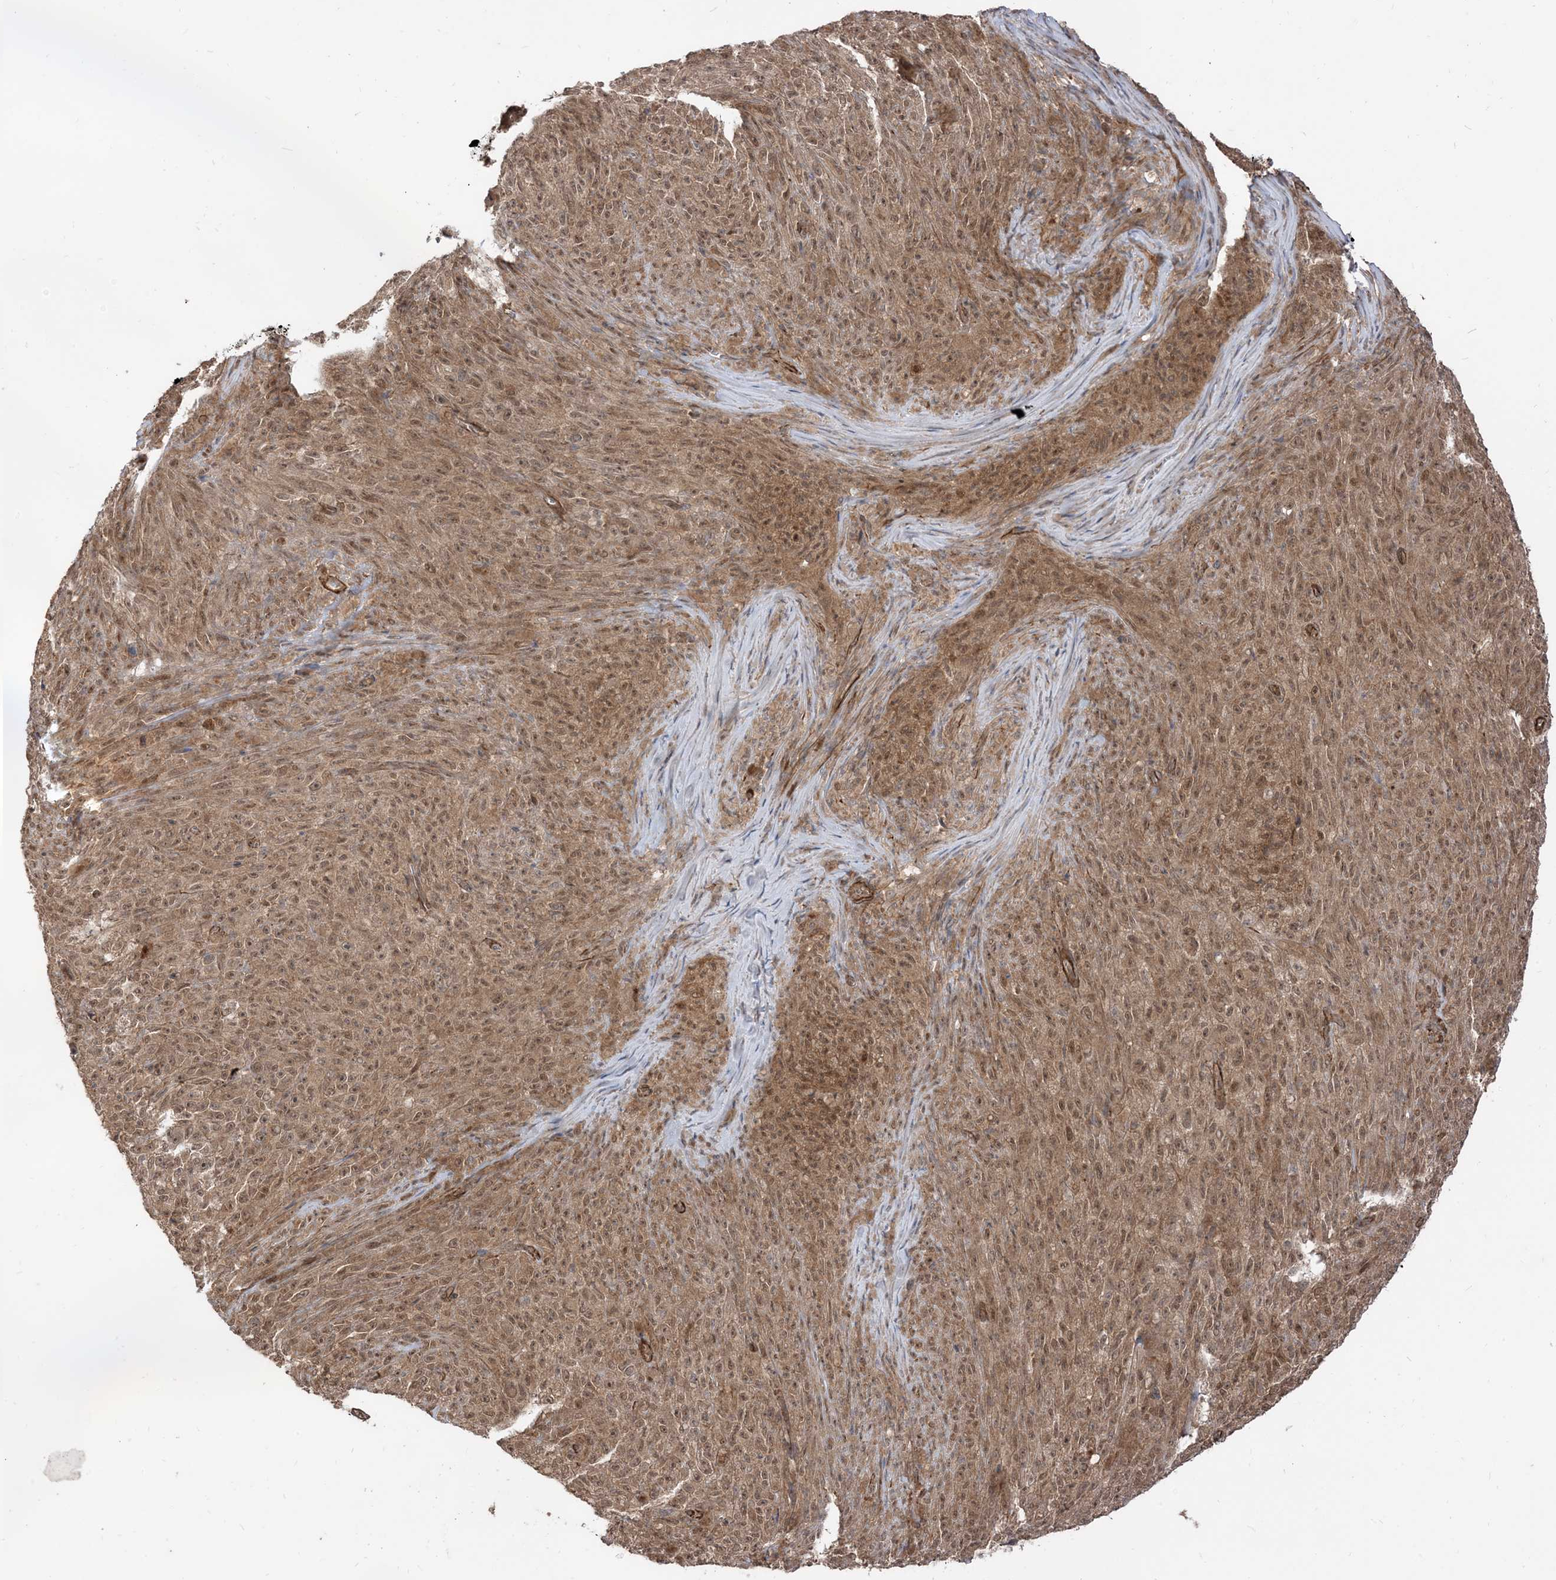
{"staining": {"intensity": "moderate", "quantity": ">75%", "location": "cytoplasmic/membranous,nuclear"}, "tissue": "melanoma", "cell_type": "Tumor cells", "image_type": "cancer", "snomed": [{"axis": "morphology", "description": "Malignant melanoma, NOS"}, {"axis": "topography", "description": "Skin"}], "caption": "Brown immunohistochemical staining in melanoma demonstrates moderate cytoplasmic/membranous and nuclear positivity in approximately >75% of tumor cells. Immunohistochemistry (ihc) stains the protein in brown and the nuclei are stained blue.", "gene": "TBCC", "patient": {"sex": "female", "age": 82}}